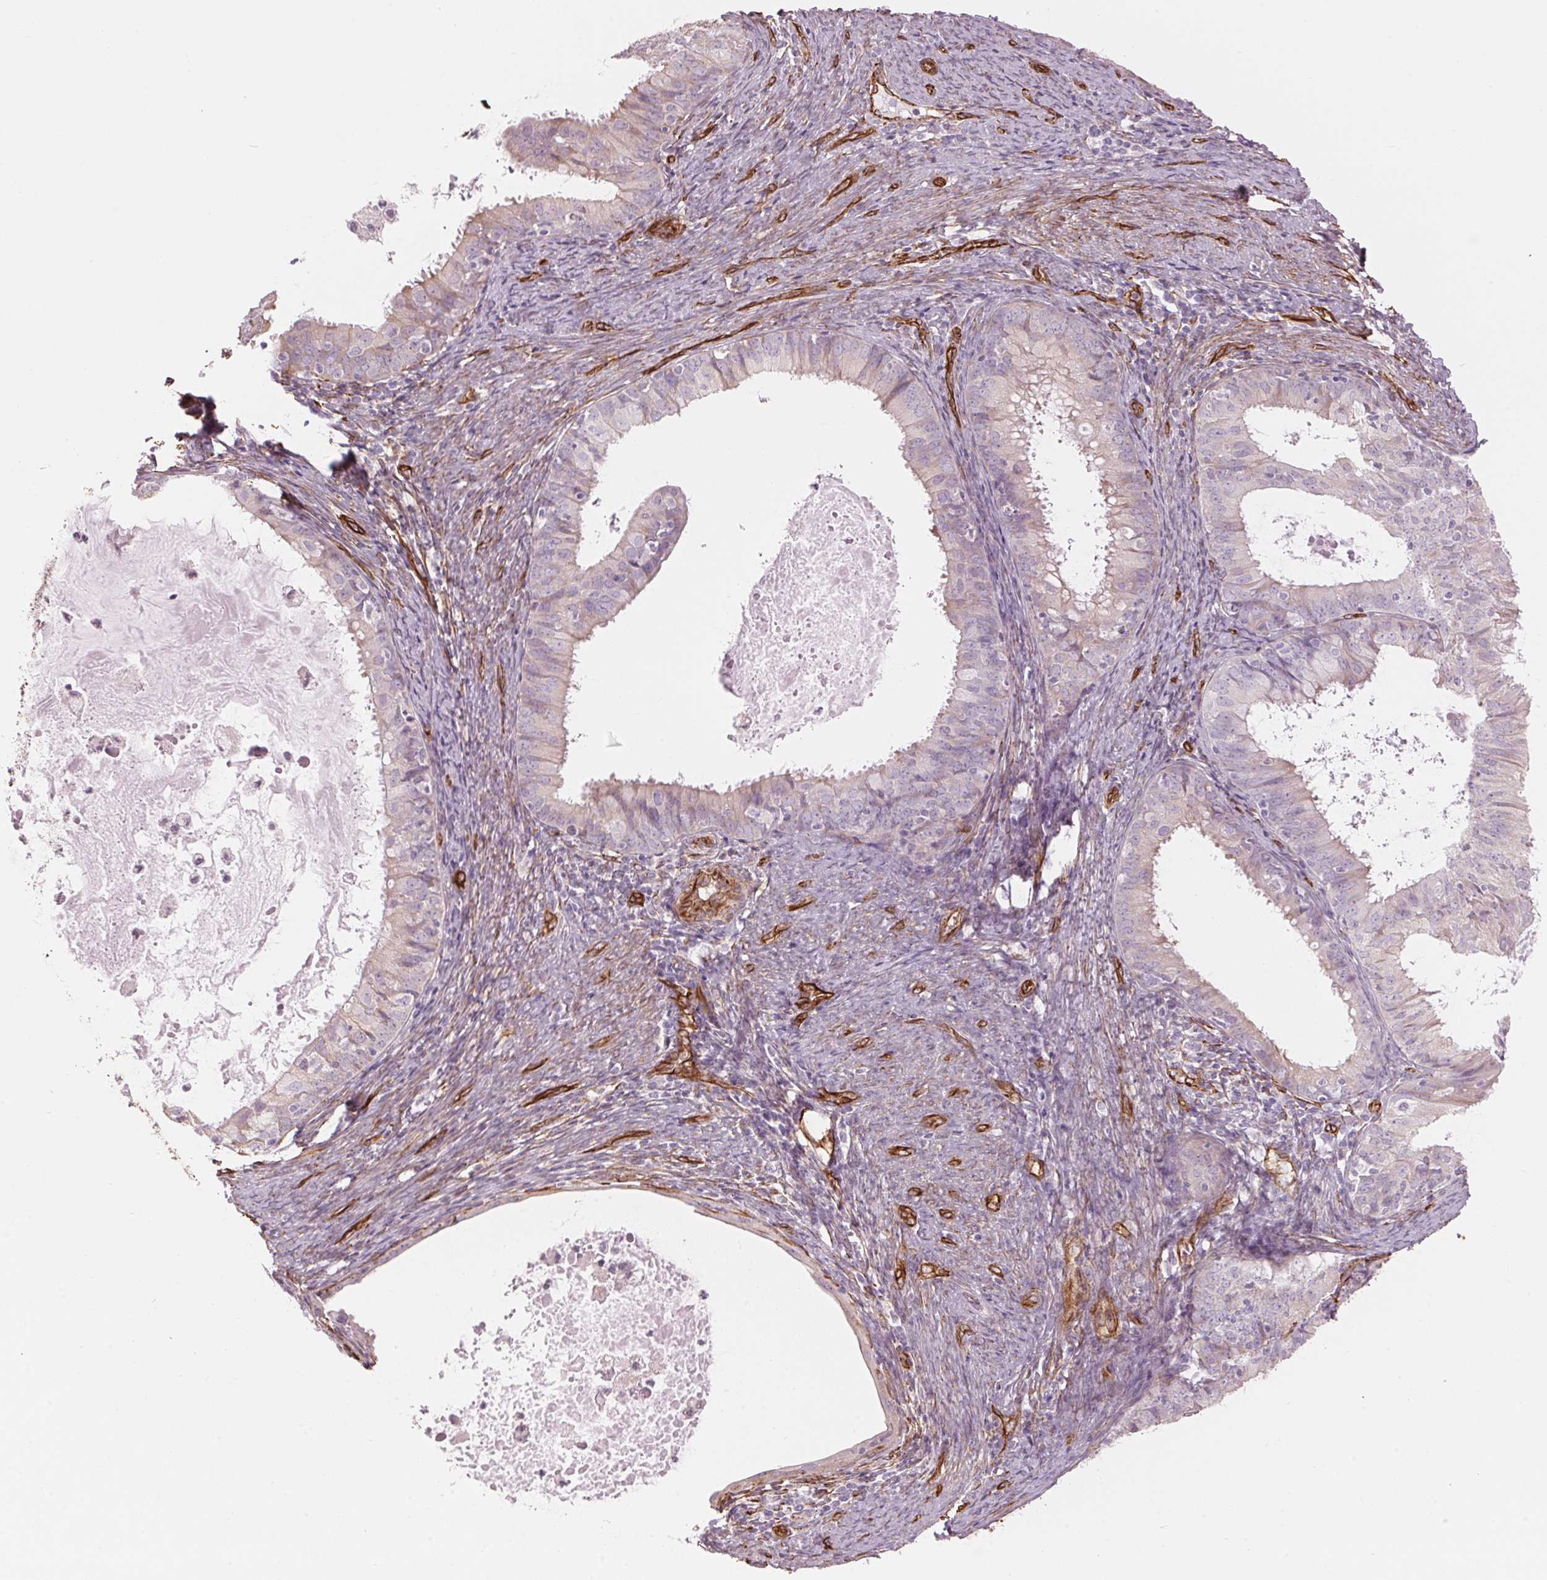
{"staining": {"intensity": "negative", "quantity": "none", "location": "none"}, "tissue": "endometrial cancer", "cell_type": "Tumor cells", "image_type": "cancer", "snomed": [{"axis": "morphology", "description": "Adenocarcinoma, NOS"}, {"axis": "topography", "description": "Endometrium"}], "caption": "Photomicrograph shows no significant protein staining in tumor cells of adenocarcinoma (endometrial).", "gene": "CLPS", "patient": {"sex": "female", "age": 57}}